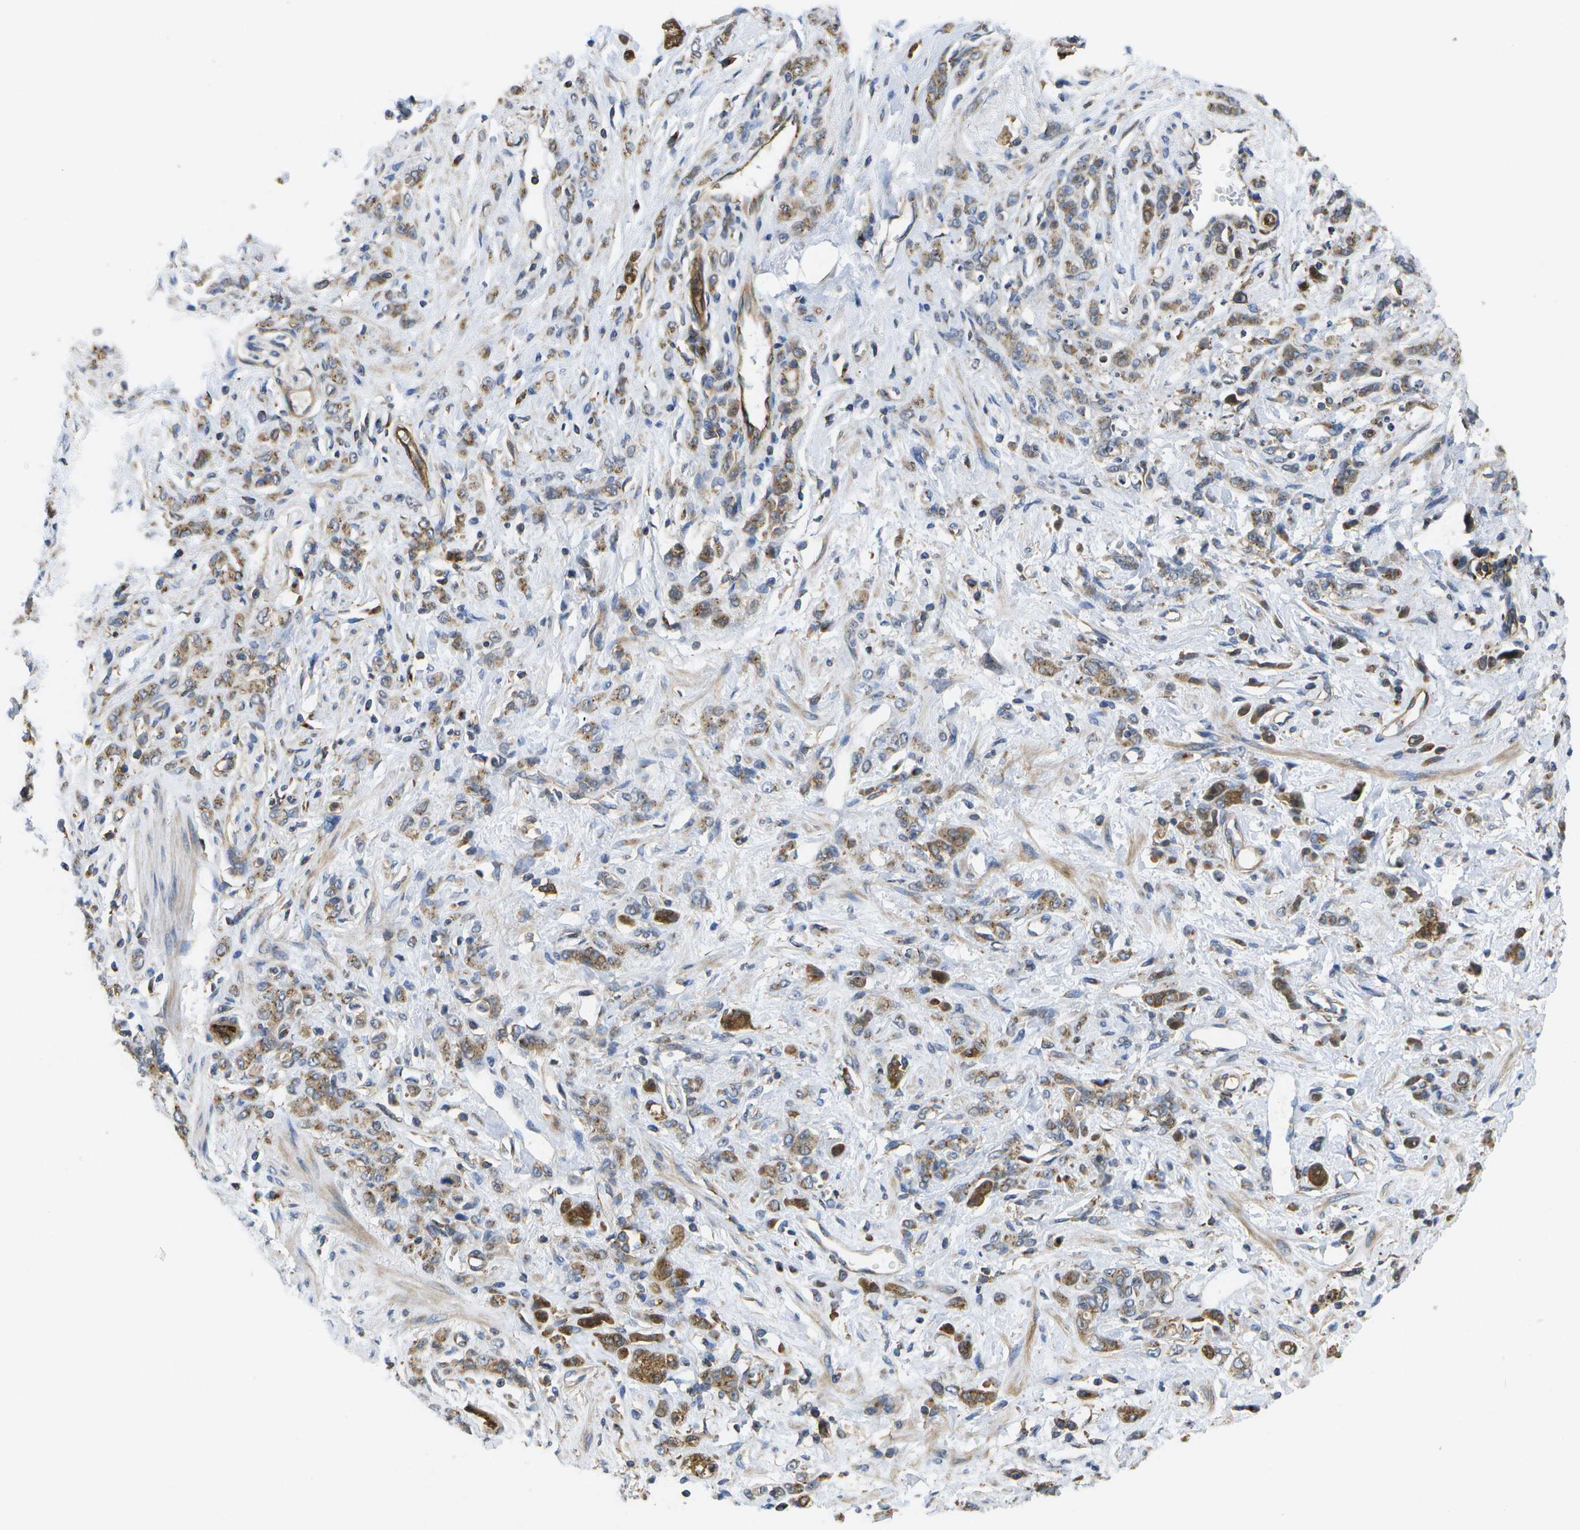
{"staining": {"intensity": "moderate", "quantity": ">75%", "location": "cytoplasmic/membranous"}, "tissue": "stomach cancer", "cell_type": "Tumor cells", "image_type": "cancer", "snomed": [{"axis": "morphology", "description": "Normal tissue, NOS"}, {"axis": "morphology", "description": "Adenocarcinoma, NOS"}, {"axis": "topography", "description": "Stomach"}], "caption": "Stomach adenocarcinoma stained for a protein exhibits moderate cytoplasmic/membranous positivity in tumor cells.", "gene": "BST2", "patient": {"sex": "male", "age": 82}}